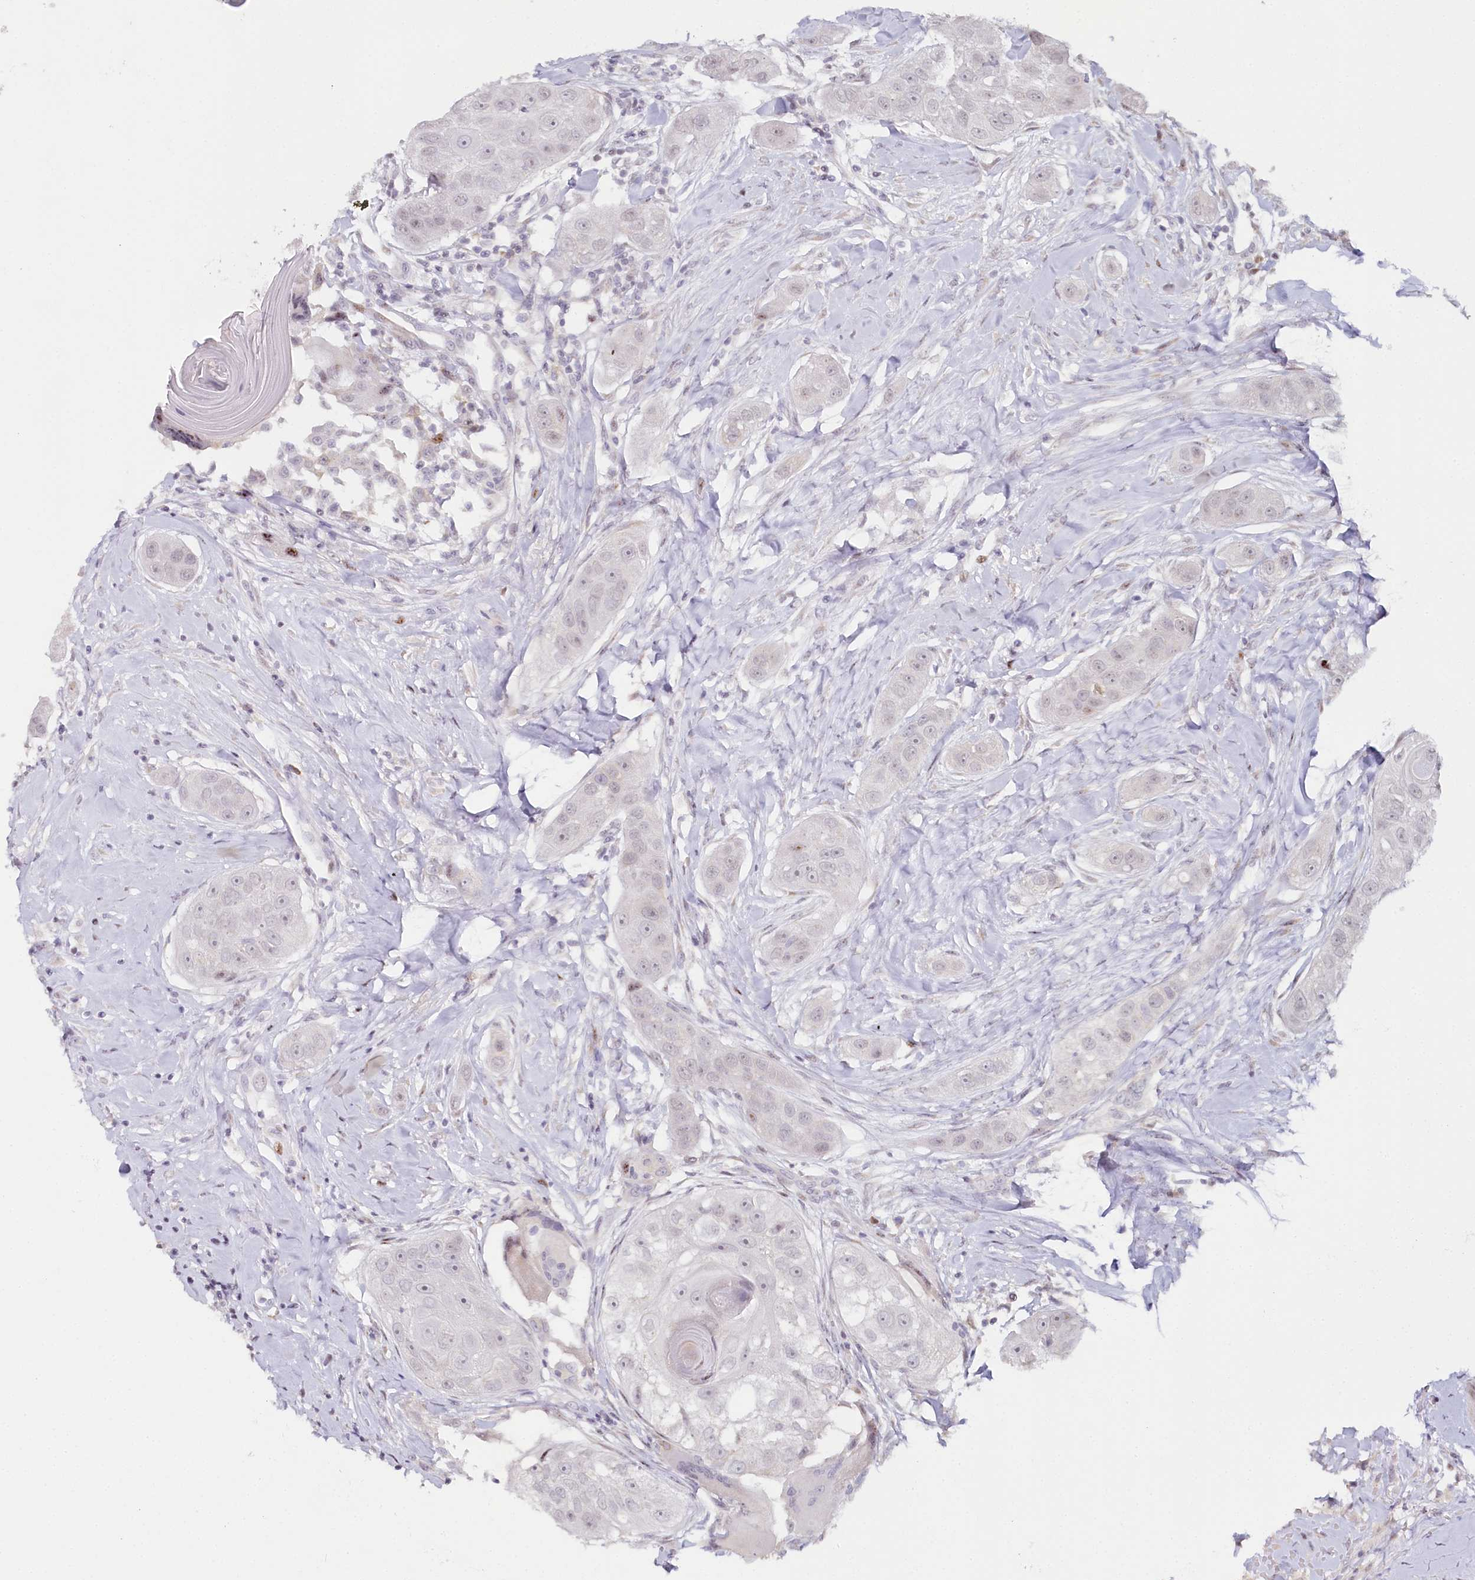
{"staining": {"intensity": "negative", "quantity": "none", "location": "none"}, "tissue": "head and neck cancer", "cell_type": "Tumor cells", "image_type": "cancer", "snomed": [{"axis": "morphology", "description": "Normal tissue, NOS"}, {"axis": "morphology", "description": "Squamous cell carcinoma, NOS"}, {"axis": "topography", "description": "Skeletal muscle"}, {"axis": "topography", "description": "Head-Neck"}], "caption": "Immunohistochemistry (IHC) of human head and neck cancer reveals no staining in tumor cells.", "gene": "HPD", "patient": {"sex": "male", "age": 51}}